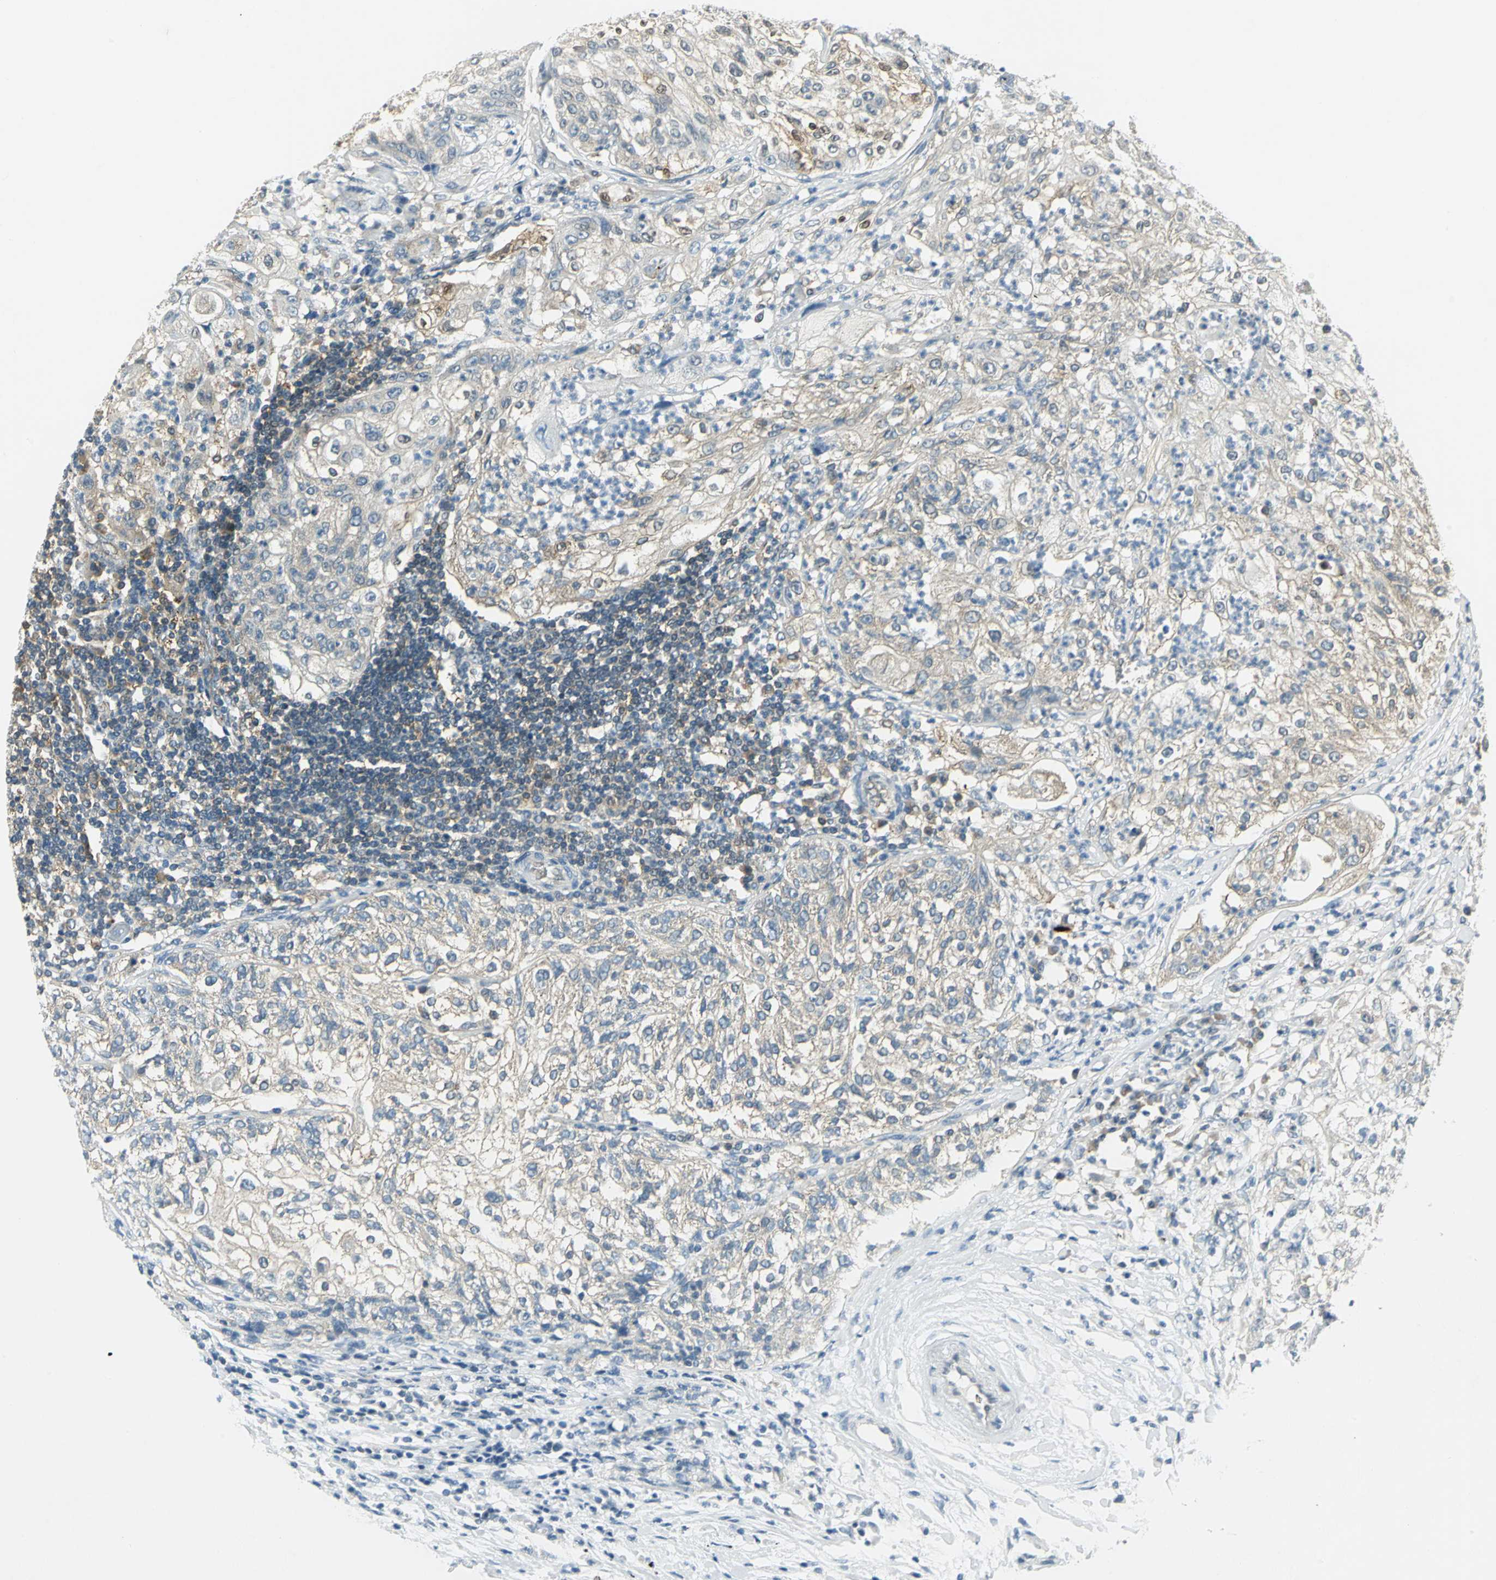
{"staining": {"intensity": "weak", "quantity": "25%-75%", "location": "cytoplasmic/membranous"}, "tissue": "lung cancer", "cell_type": "Tumor cells", "image_type": "cancer", "snomed": [{"axis": "morphology", "description": "Inflammation, NOS"}, {"axis": "morphology", "description": "Squamous cell carcinoma, NOS"}, {"axis": "topography", "description": "Lymph node"}, {"axis": "topography", "description": "Soft tissue"}, {"axis": "topography", "description": "Lung"}], "caption": "Immunohistochemistry of human lung cancer (squamous cell carcinoma) reveals low levels of weak cytoplasmic/membranous staining in approximately 25%-75% of tumor cells.", "gene": "FYN", "patient": {"sex": "male", "age": 66}}